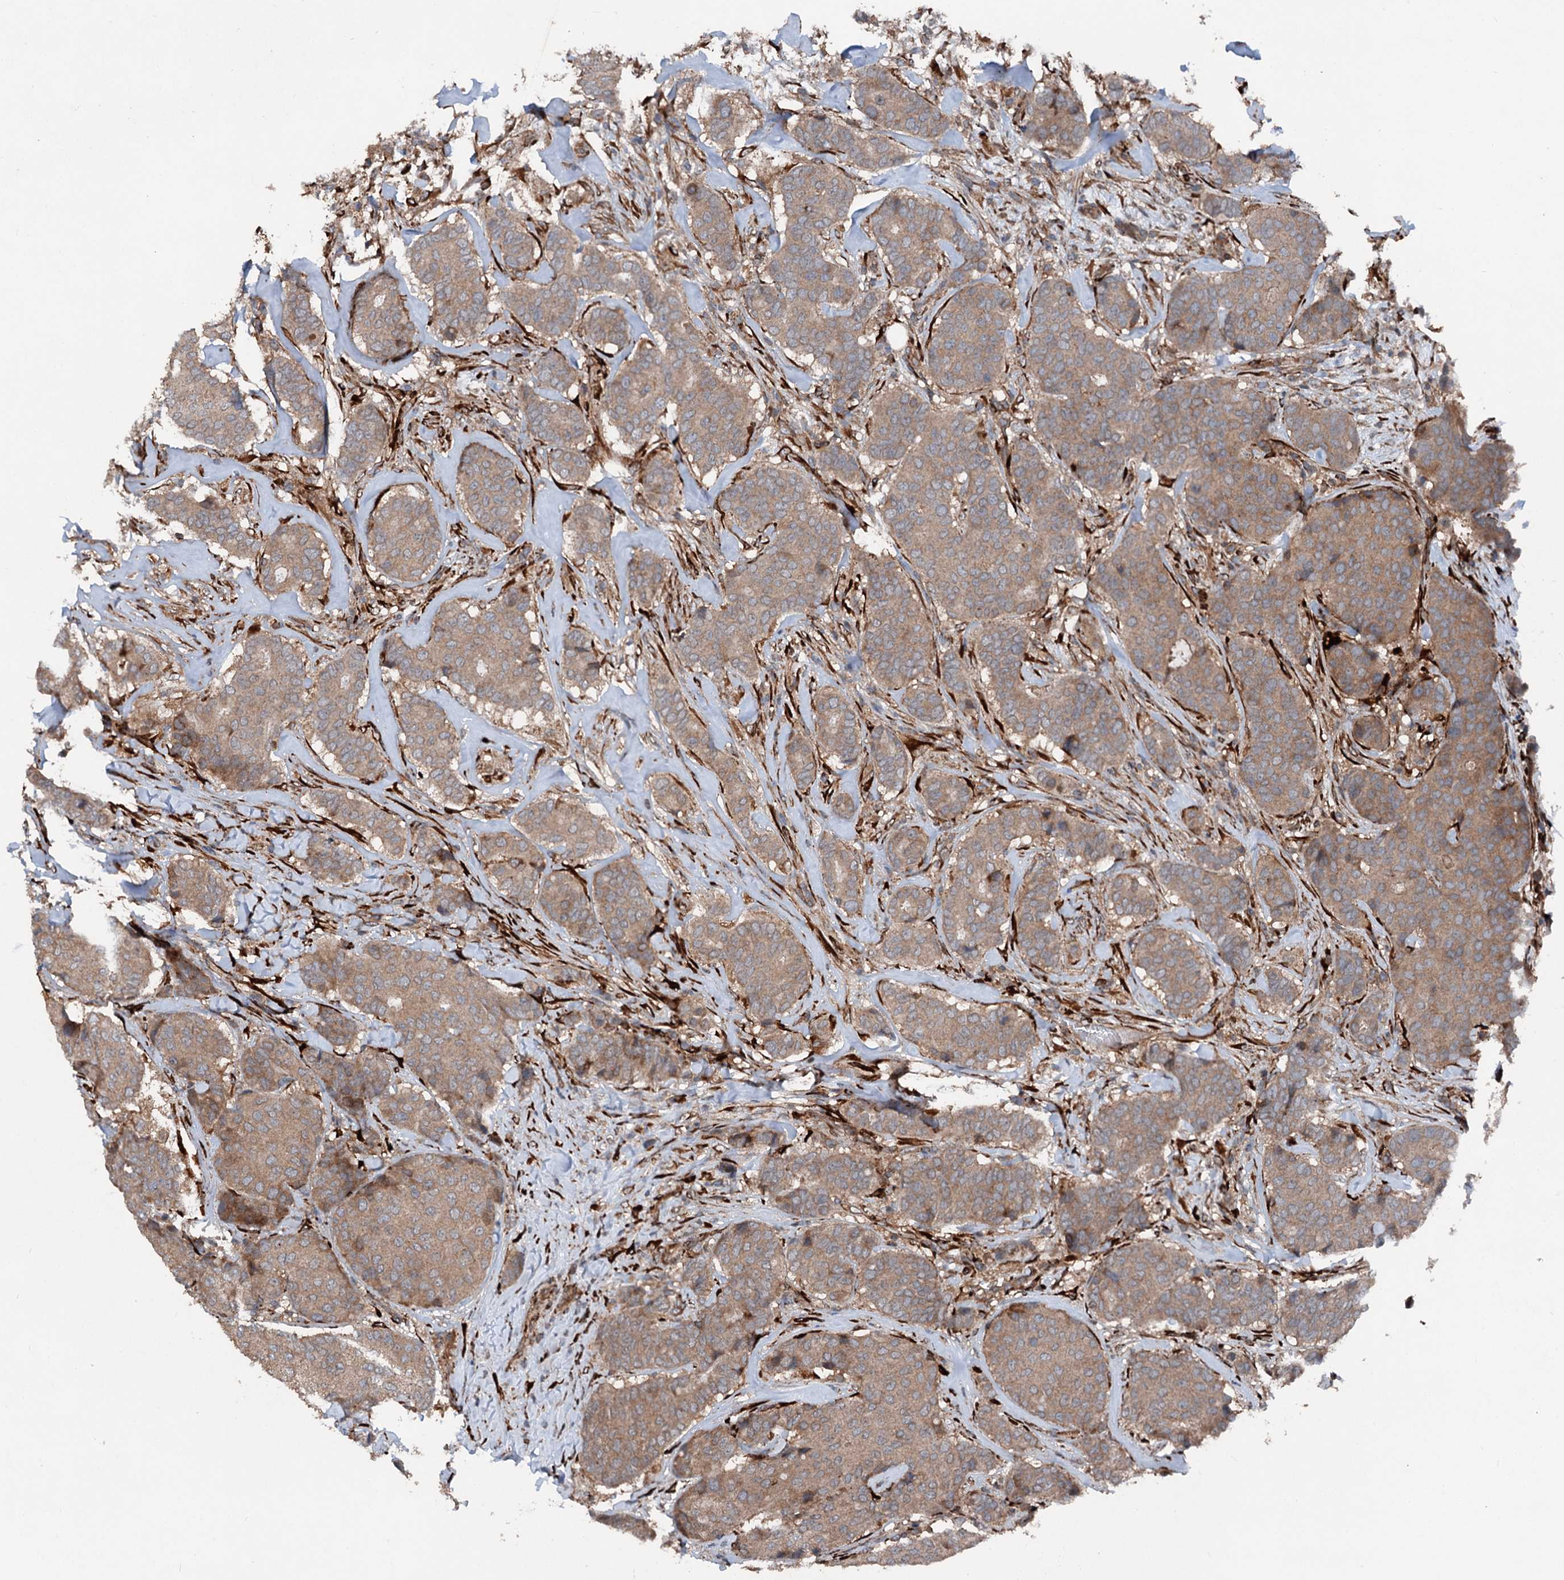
{"staining": {"intensity": "moderate", "quantity": ">75%", "location": "cytoplasmic/membranous"}, "tissue": "breast cancer", "cell_type": "Tumor cells", "image_type": "cancer", "snomed": [{"axis": "morphology", "description": "Duct carcinoma"}, {"axis": "topography", "description": "Breast"}], "caption": "About >75% of tumor cells in breast invasive ductal carcinoma show moderate cytoplasmic/membranous protein staining as visualized by brown immunohistochemical staining.", "gene": "DDIAS", "patient": {"sex": "female", "age": 75}}